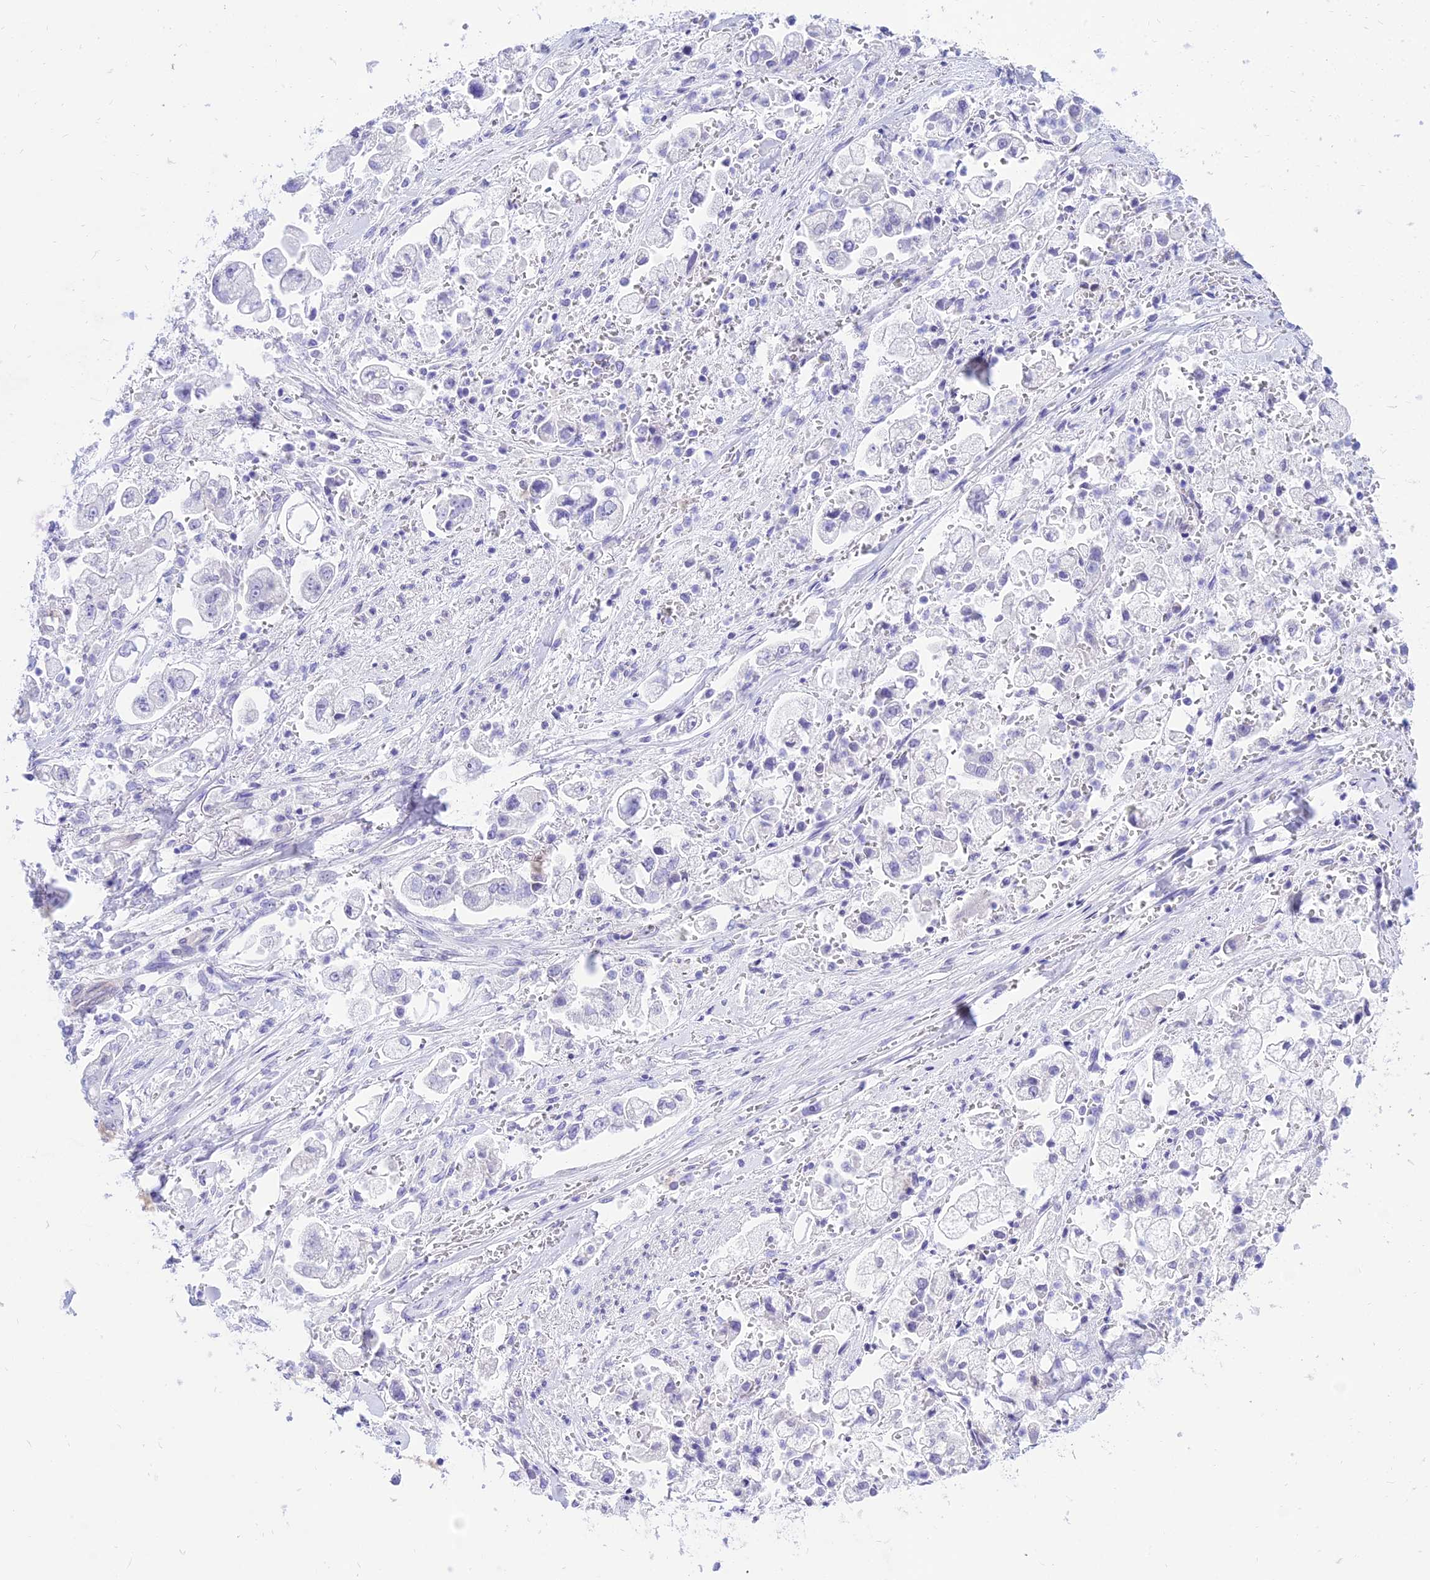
{"staining": {"intensity": "negative", "quantity": "none", "location": "none"}, "tissue": "stomach cancer", "cell_type": "Tumor cells", "image_type": "cancer", "snomed": [{"axis": "morphology", "description": "Adenocarcinoma, NOS"}, {"axis": "topography", "description": "Stomach"}], "caption": "Protein analysis of stomach cancer (adenocarcinoma) shows no significant expression in tumor cells. (DAB (3,3'-diaminobenzidine) immunohistochemistry with hematoxylin counter stain).", "gene": "TAC3", "patient": {"sex": "male", "age": 62}}